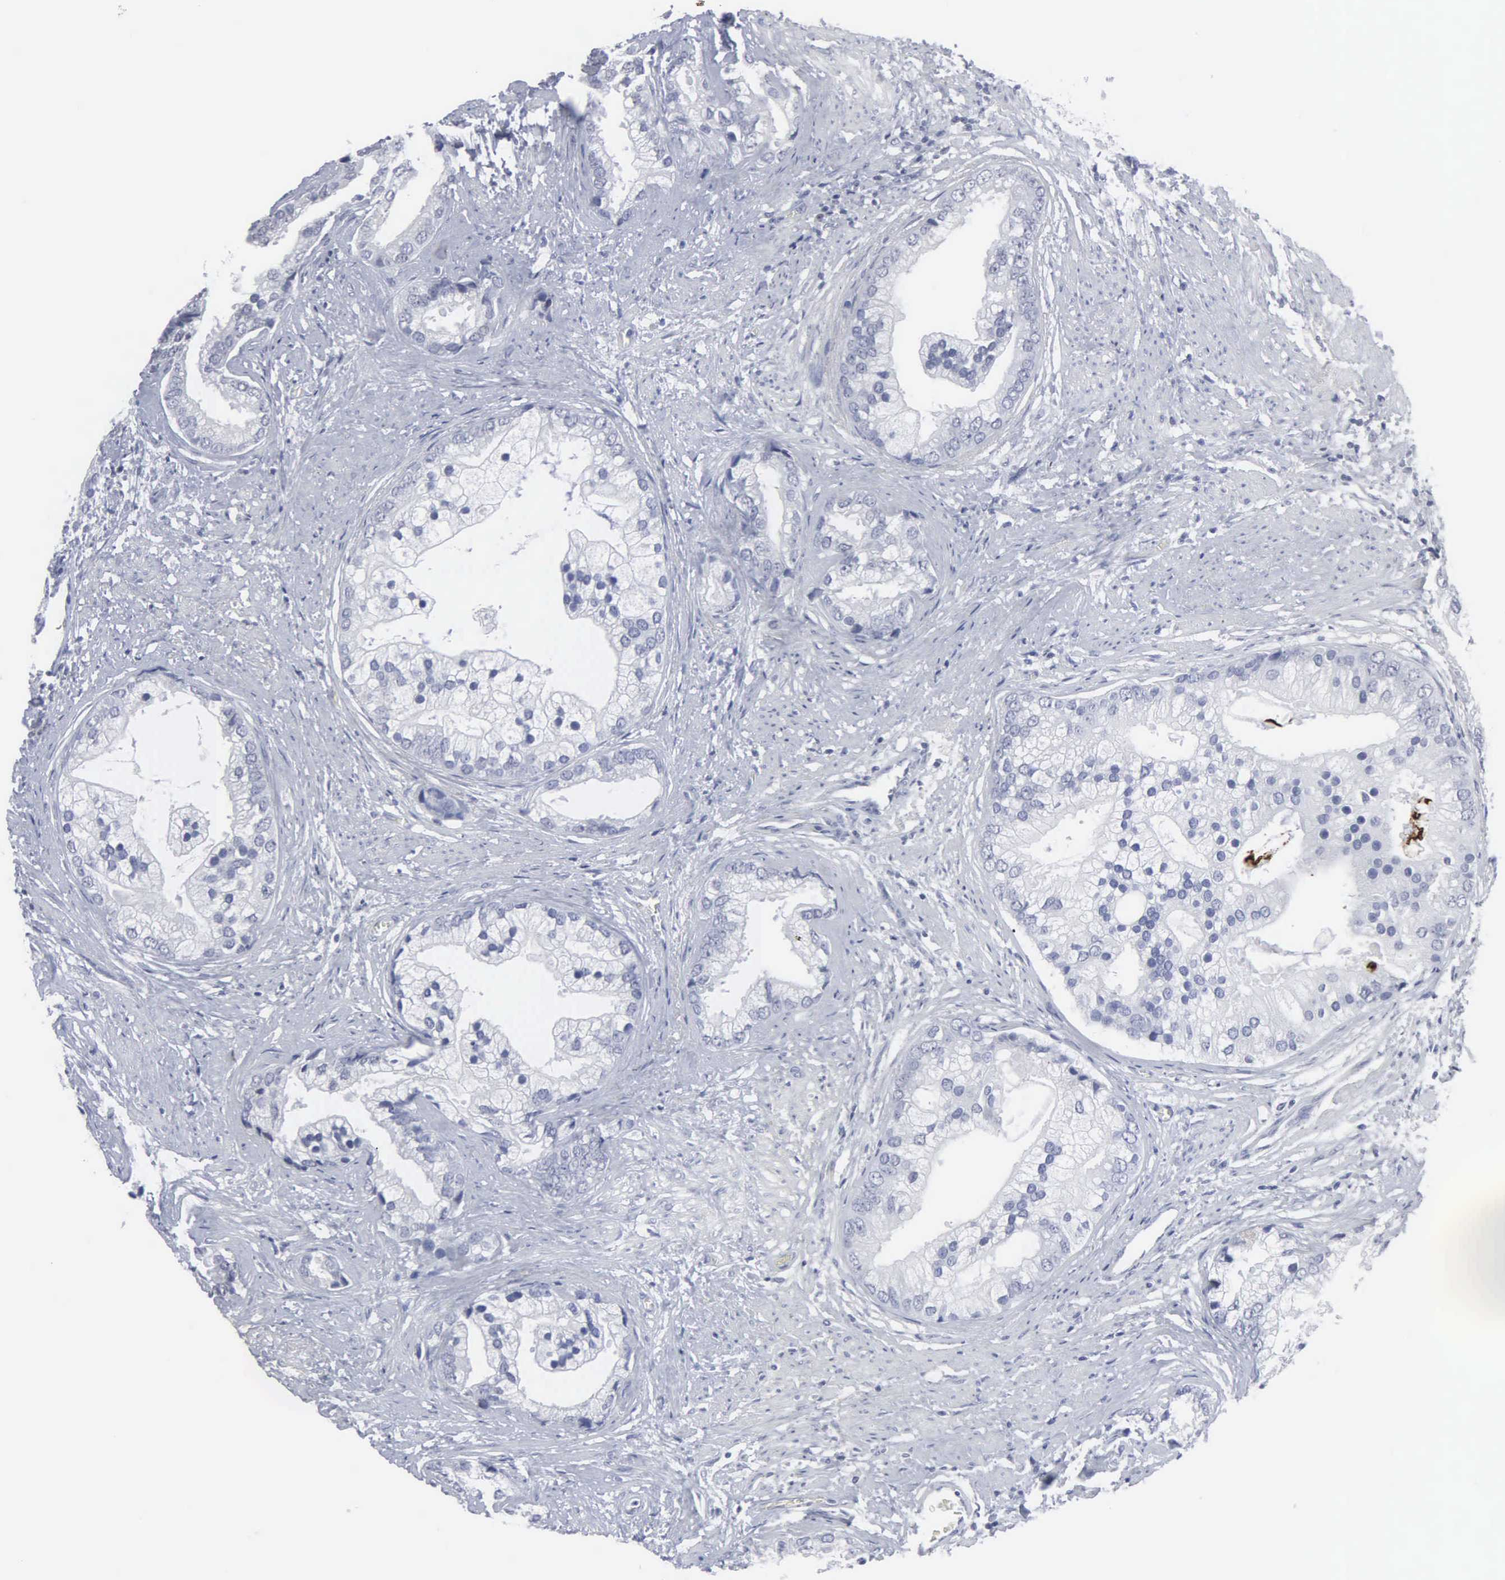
{"staining": {"intensity": "negative", "quantity": "none", "location": "none"}, "tissue": "prostate cancer", "cell_type": "Tumor cells", "image_type": "cancer", "snomed": [{"axis": "morphology", "description": "Adenocarcinoma, Medium grade"}, {"axis": "topography", "description": "Prostate"}], "caption": "The image exhibits no significant expression in tumor cells of medium-grade adenocarcinoma (prostate).", "gene": "SPIN3", "patient": {"sex": "male", "age": 65}}